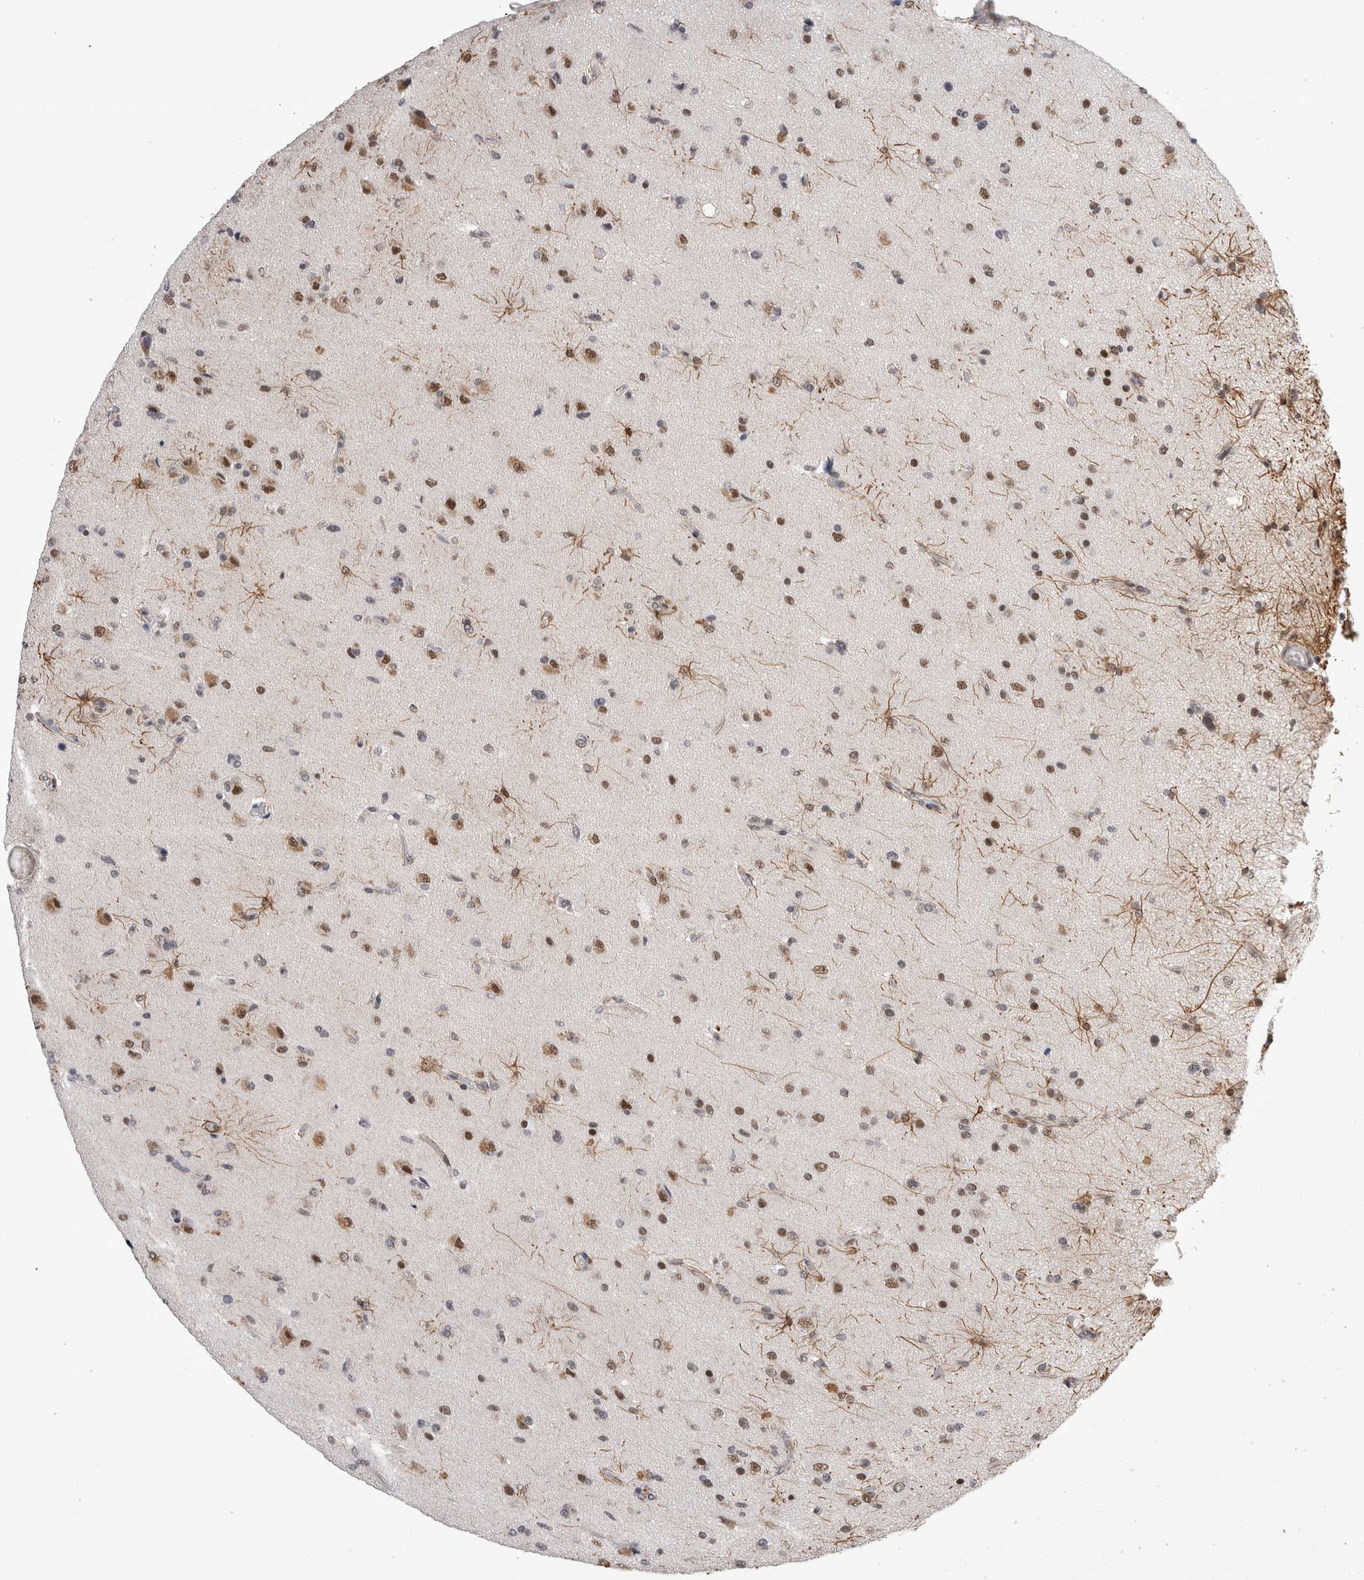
{"staining": {"intensity": "moderate", "quantity": "25%-75%", "location": "nuclear"}, "tissue": "glioma", "cell_type": "Tumor cells", "image_type": "cancer", "snomed": [{"axis": "morphology", "description": "Glioma, malignant, High grade"}, {"axis": "topography", "description": "Brain"}], "caption": "Immunohistochemical staining of human malignant glioma (high-grade) displays medium levels of moderate nuclear protein expression in approximately 25%-75% of tumor cells.", "gene": "RBM6", "patient": {"sex": "male", "age": 72}}